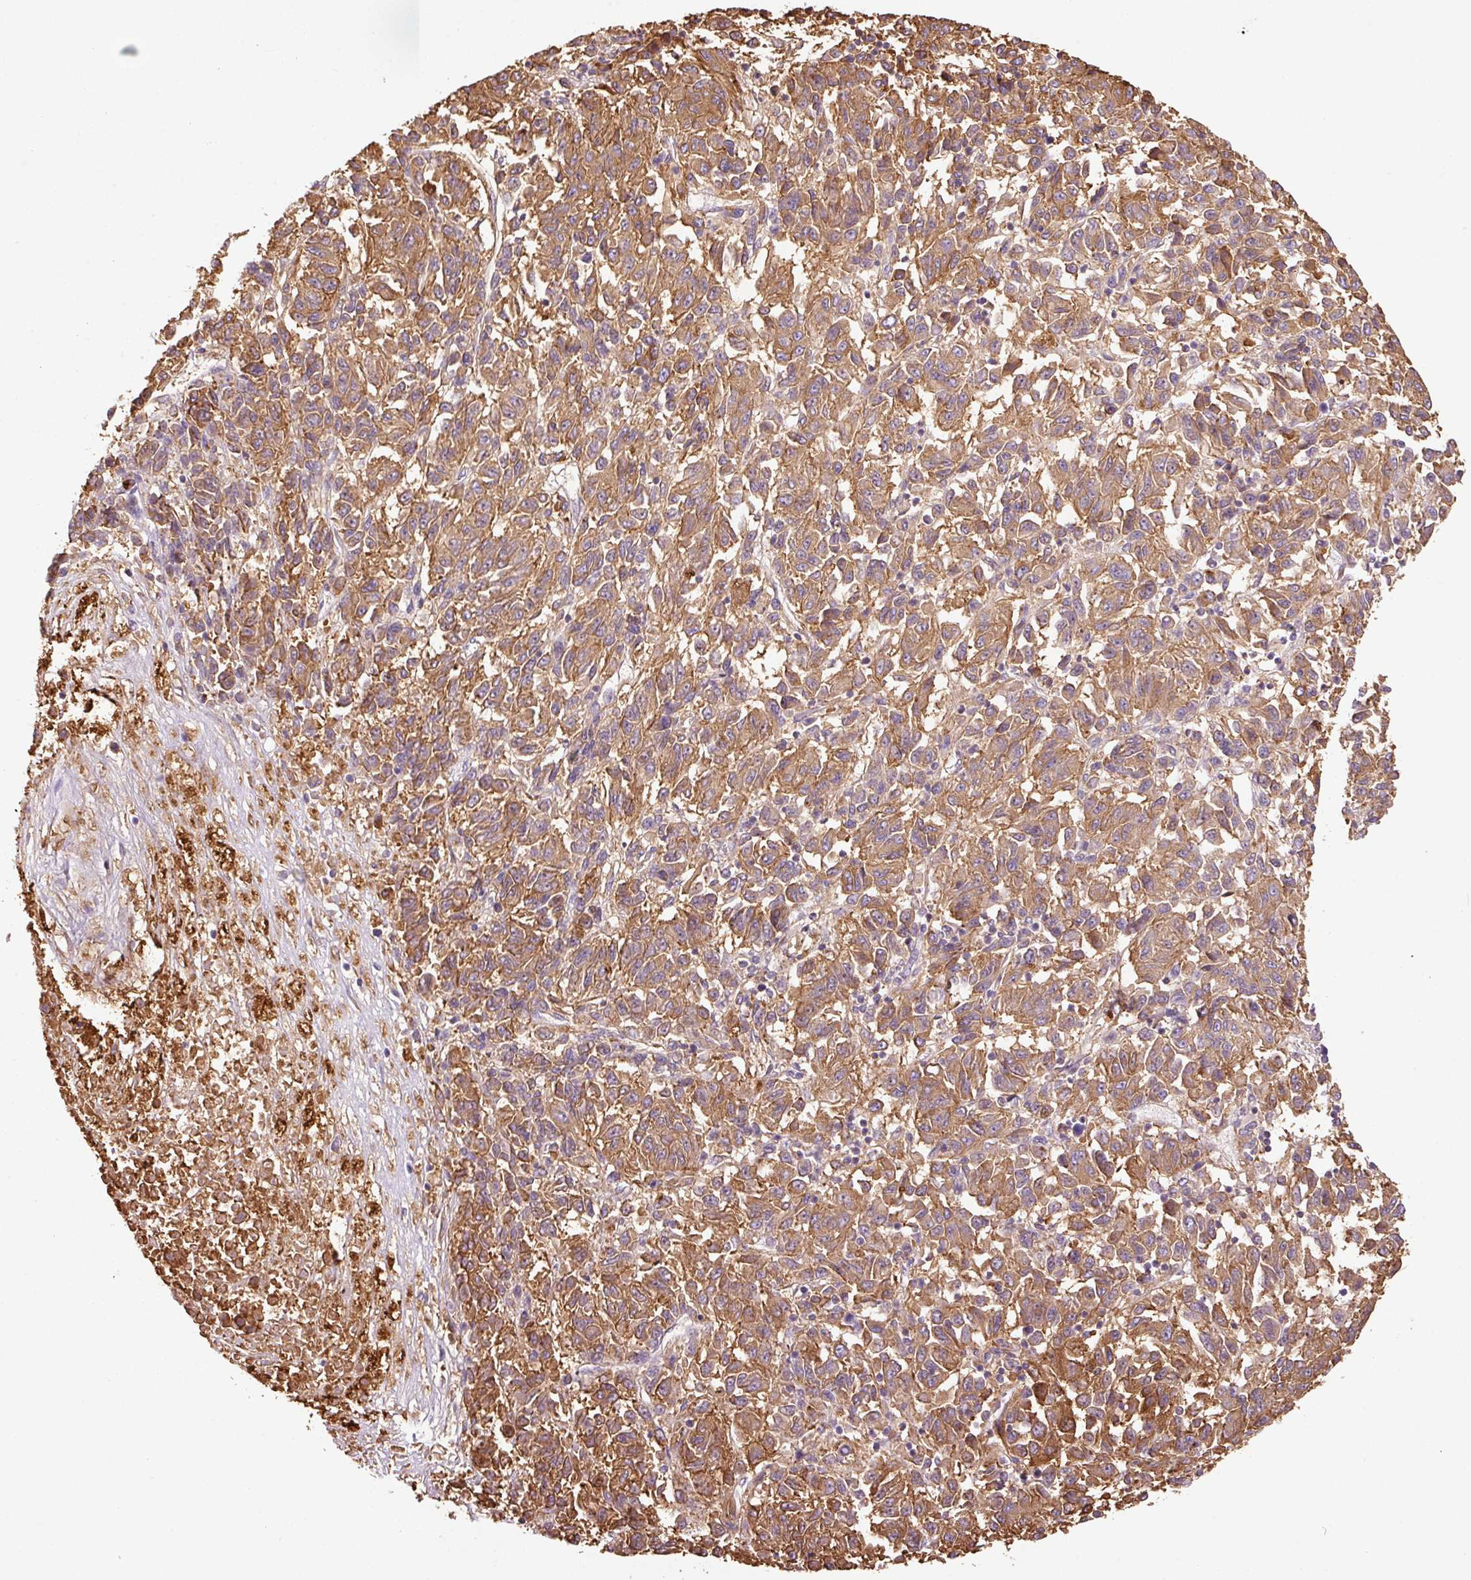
{"staining": {"intensity": "moderate", "quantity": ">75%", "location": "cytoplasmic/membranous"}, "tissue": "melanoma", "cell_type": "Tumor cells", "image_type": "cancer", "snomed": [{"axis": "morphology", "description": "Malignant melanoma, Metastatic site"}, {"axis": "topography", "description": "Lung"}], "caption": "Protein expression analysis of human malignant melanoma (metastatic site) reveals moderate cytoplasmic/membranous staining in about >75% of tumor cells.", "gene": "TMC8", "patient": {"sex": "male", "age": 64}}